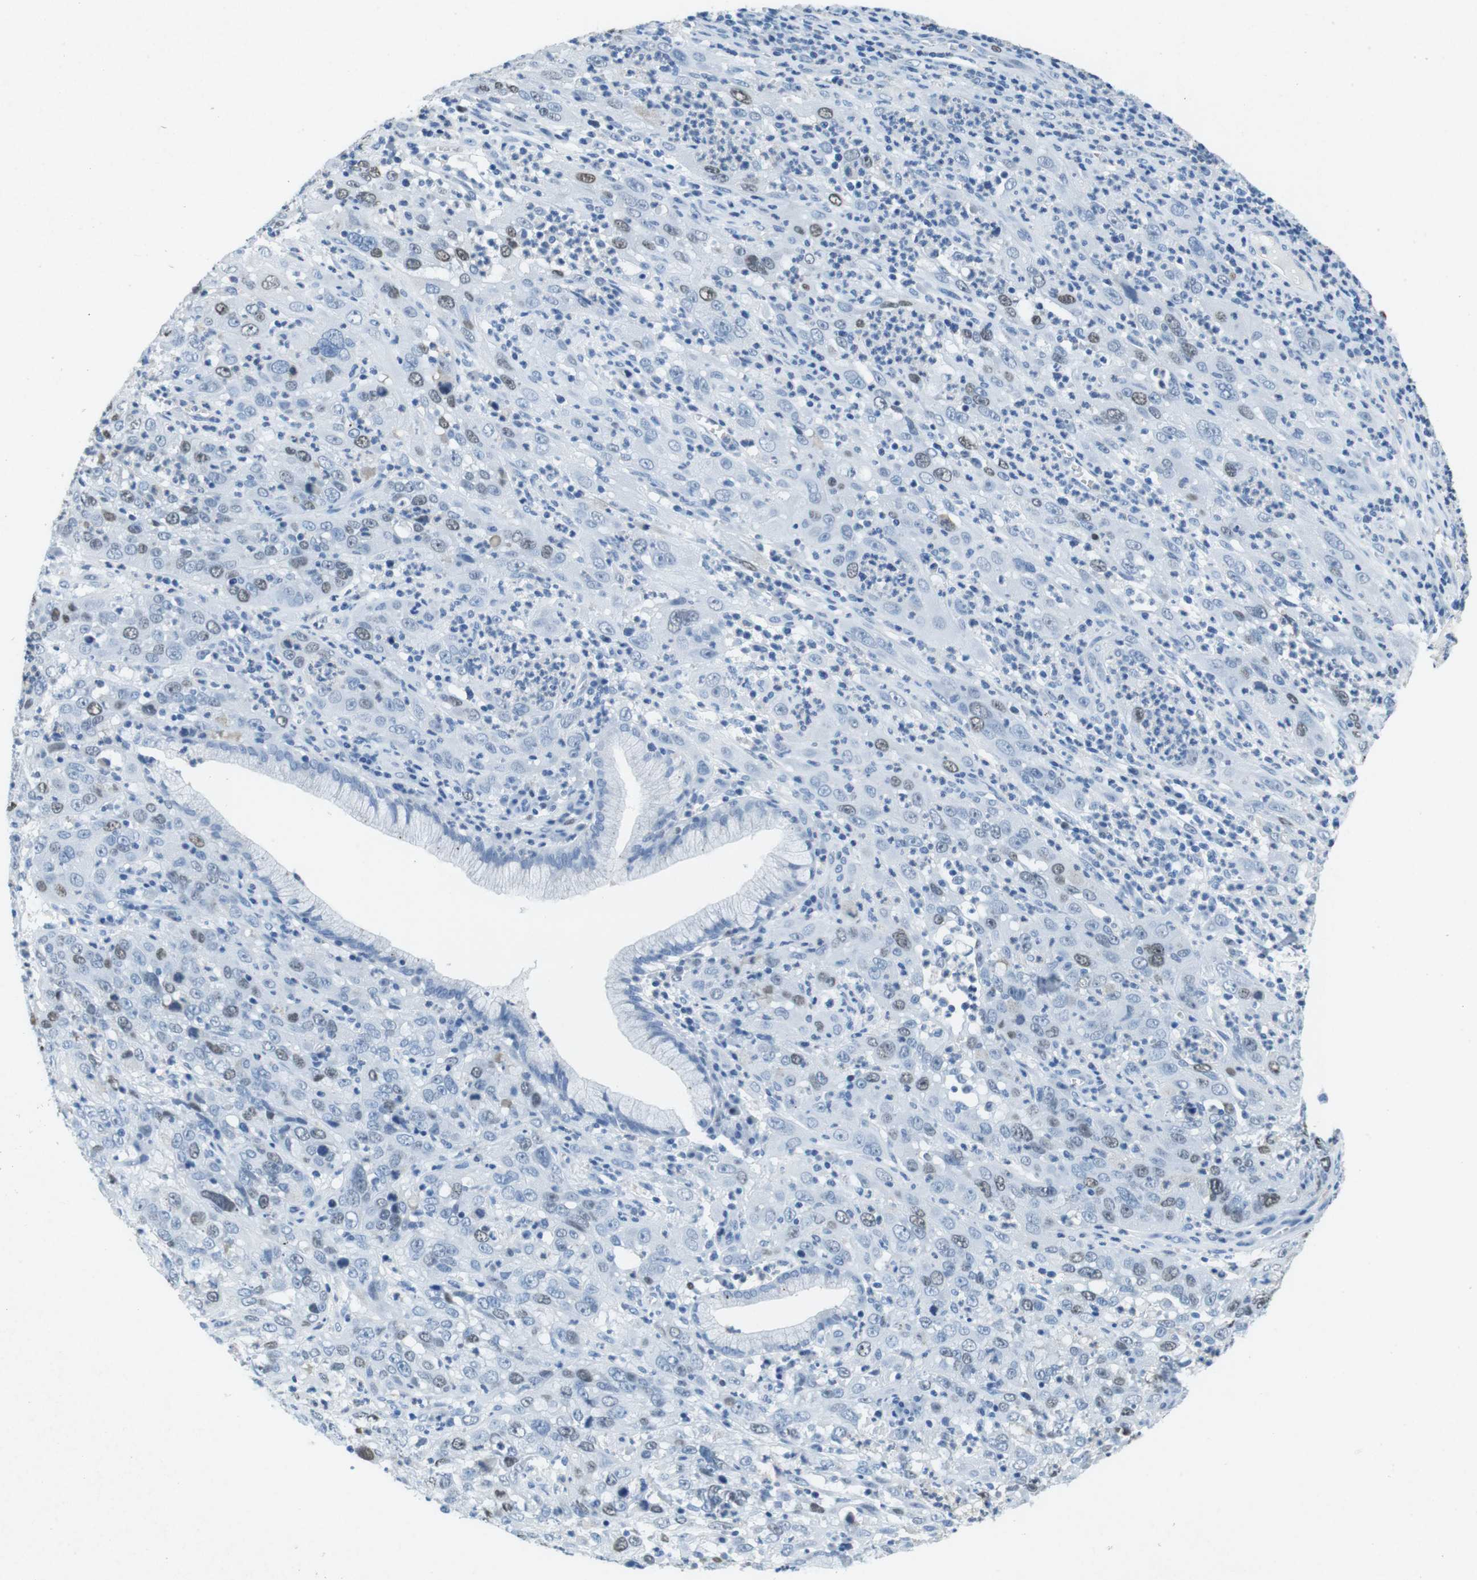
{"staining": {"intensity": "weak", "quantity": "25%-75%", "location": "nuclear"}, "tissue": "cervical cancer", "cell_type": "Tumor cells", "image_type": "cancer", "snomed": [{"axis": "morphology", "description": "Squamous cell carcinoma, NOS"}, {"axis": "topography", "description": "Cervix"}], "caption": "A histopathology image of human squamous cell carcinoma (cervical) stained for a protein demonstrates weak nuclear brown staining in tumor cells.", "gene": "CTAG1B", "patient": {"sex": "female", "age": 32}}